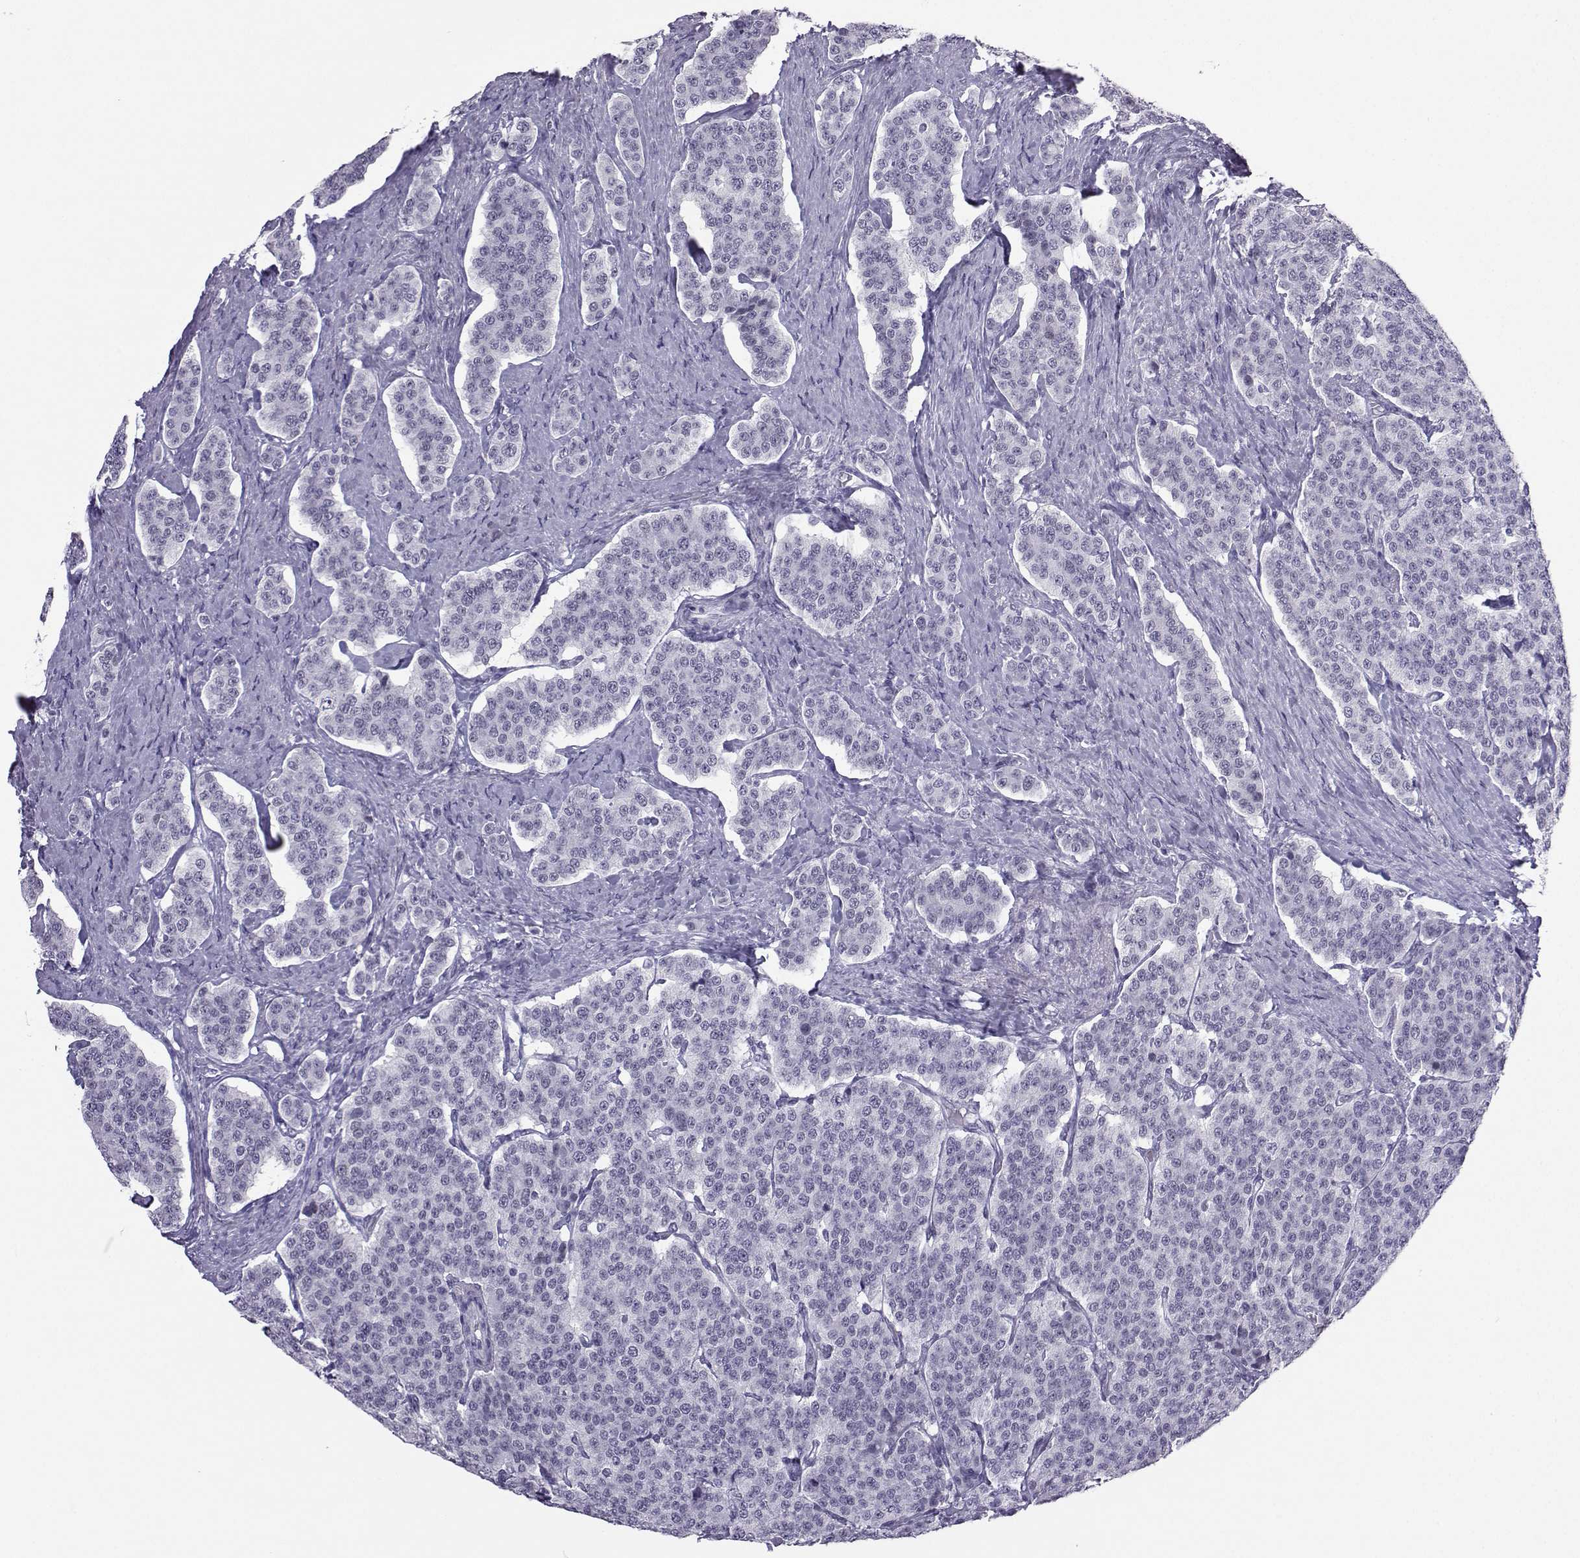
{"staining": {"intensity": "negative", "quantity": "none", "location": "none"}, "tissue": "carcinoid", "cell_type": "Tumor cells", "image_type": "cancer", "snomed": [{"axis": "morphology", "description": "Carcinoid, malignant, NOS"}, {"axis": "topography", "description": "Small intestine"}], "caption": "A high-resolution micrograph shows IHC staining of carcinoid, which shows no significant staining in tumor cells. The staining was performed using DAB (3,3'-diaminobenzidine) to visualize the protein expression in brown, while the nuclei were stained in blue with hematoxylin (Magnification: 20x).", "gene": "LORICRIN", "patient": {"sex": "female", "age": 58}}